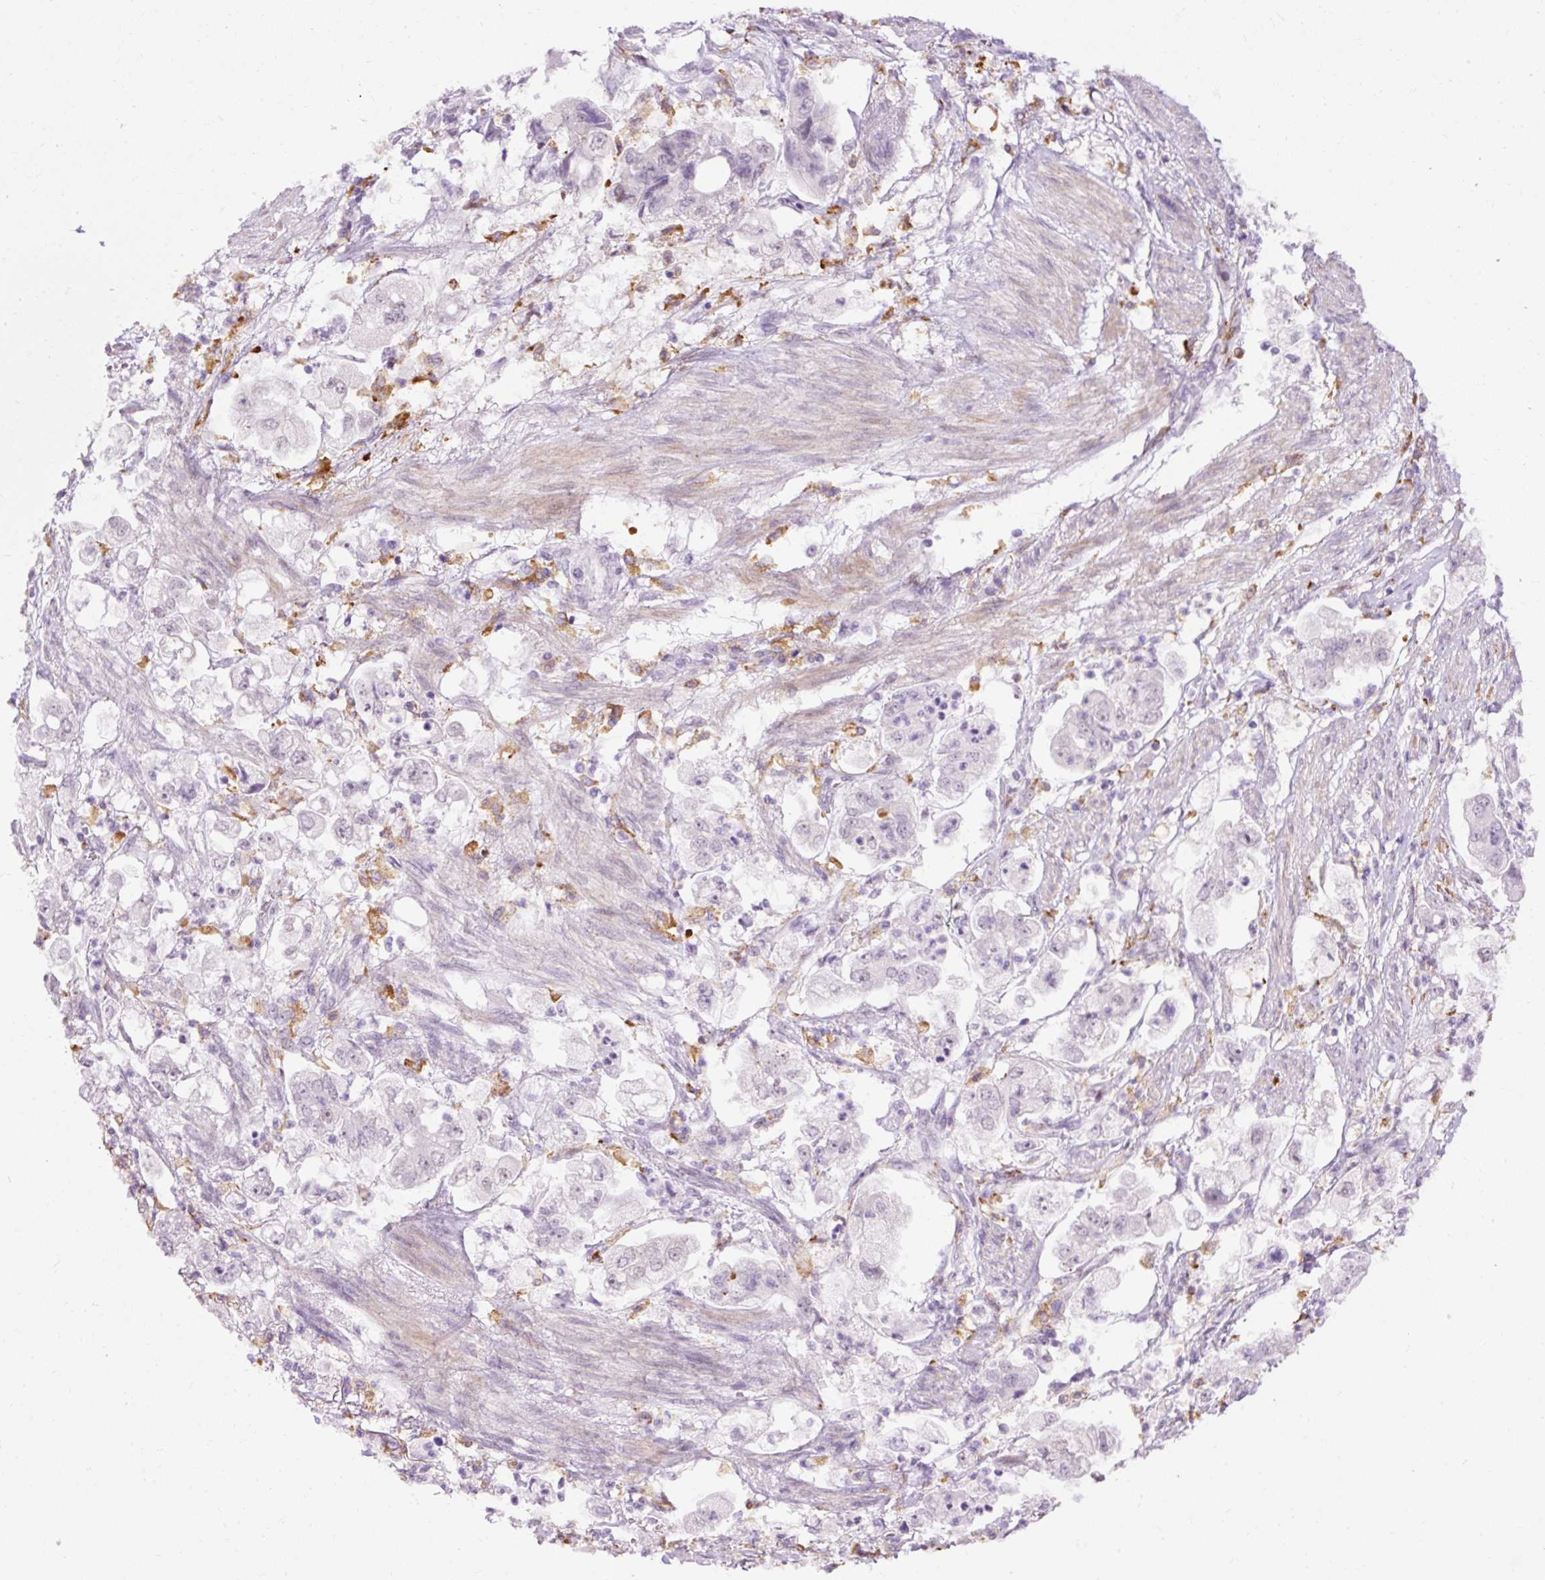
{"staining": {"intensity": "negative", "quantity": "none", "location": "none"}, "tissue": "stomach cancer", "cell_type": "Tumor cells", "image_type": "cancer", "snomed": [{"axis": "morphology", "description": "Adenocarcinoma, NOS"}, {"axis": "topography", "description": "Stomach"}], "caption": "Tumor cells are negative for brown protein staining in stomach adenocarcinoma.", "gene": "LY86", "patient": {"sex": "male", "age": 62}}